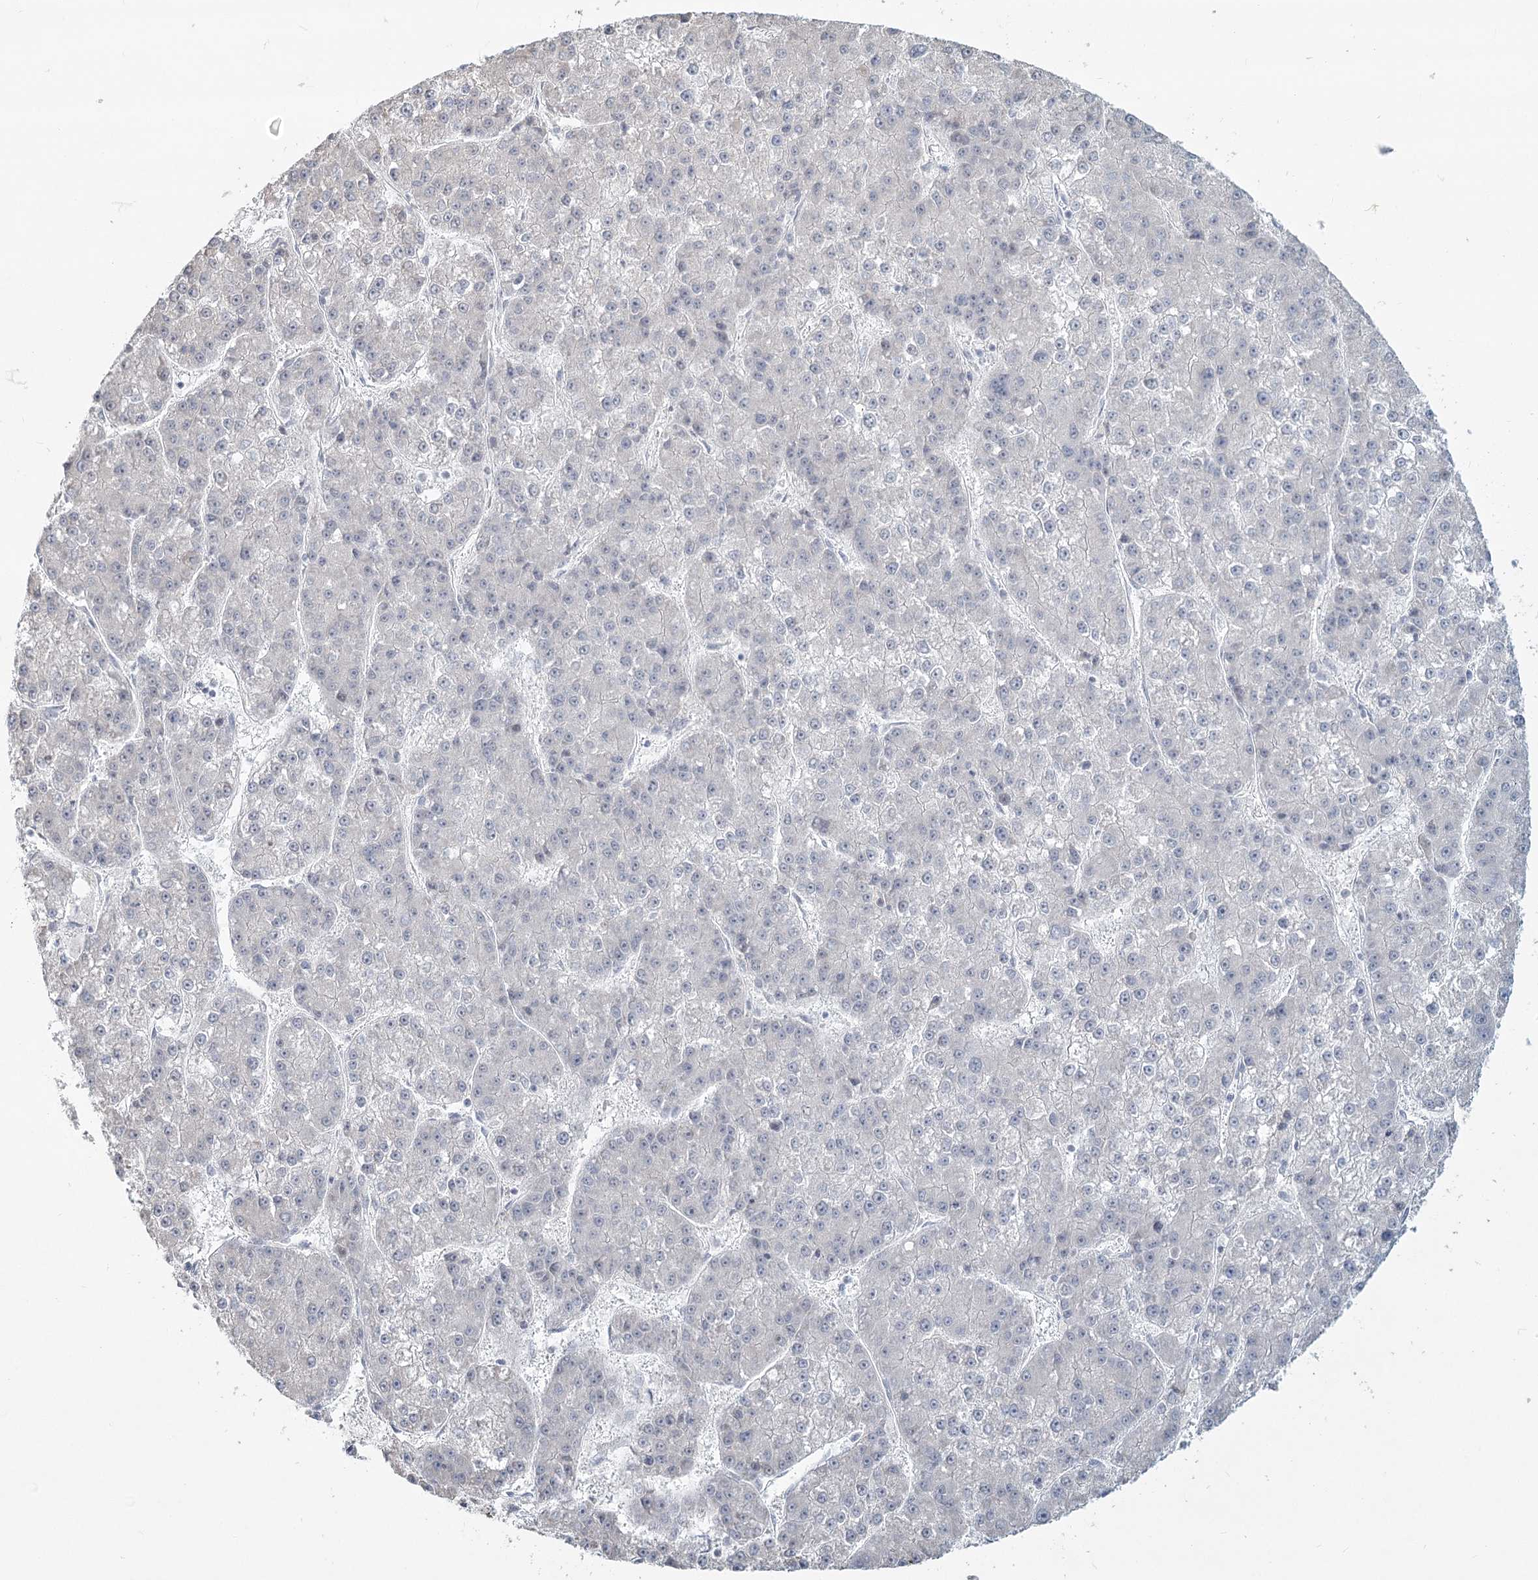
{"staining": {"intensity": "negative", "quantity": "none", "location": "none"}, "tissue": "liver cancer", "cell_type": "Tumor cells", "image_type": "cancer", "snomed": [{"axis": "morphology", "description": "Carcinoma, Hepatocellular, NOS"}, {"axis": "topography", "description": "Liver"}], "caption": "High power microscopy image of an immunohistochemistry (IHC) photomicrograph of hepatocellular carcinoma (liver), revealing no significant expression in tumor cells.", "gene": "SLC9A3", "patient": {"sex": "female", "age": 73}}